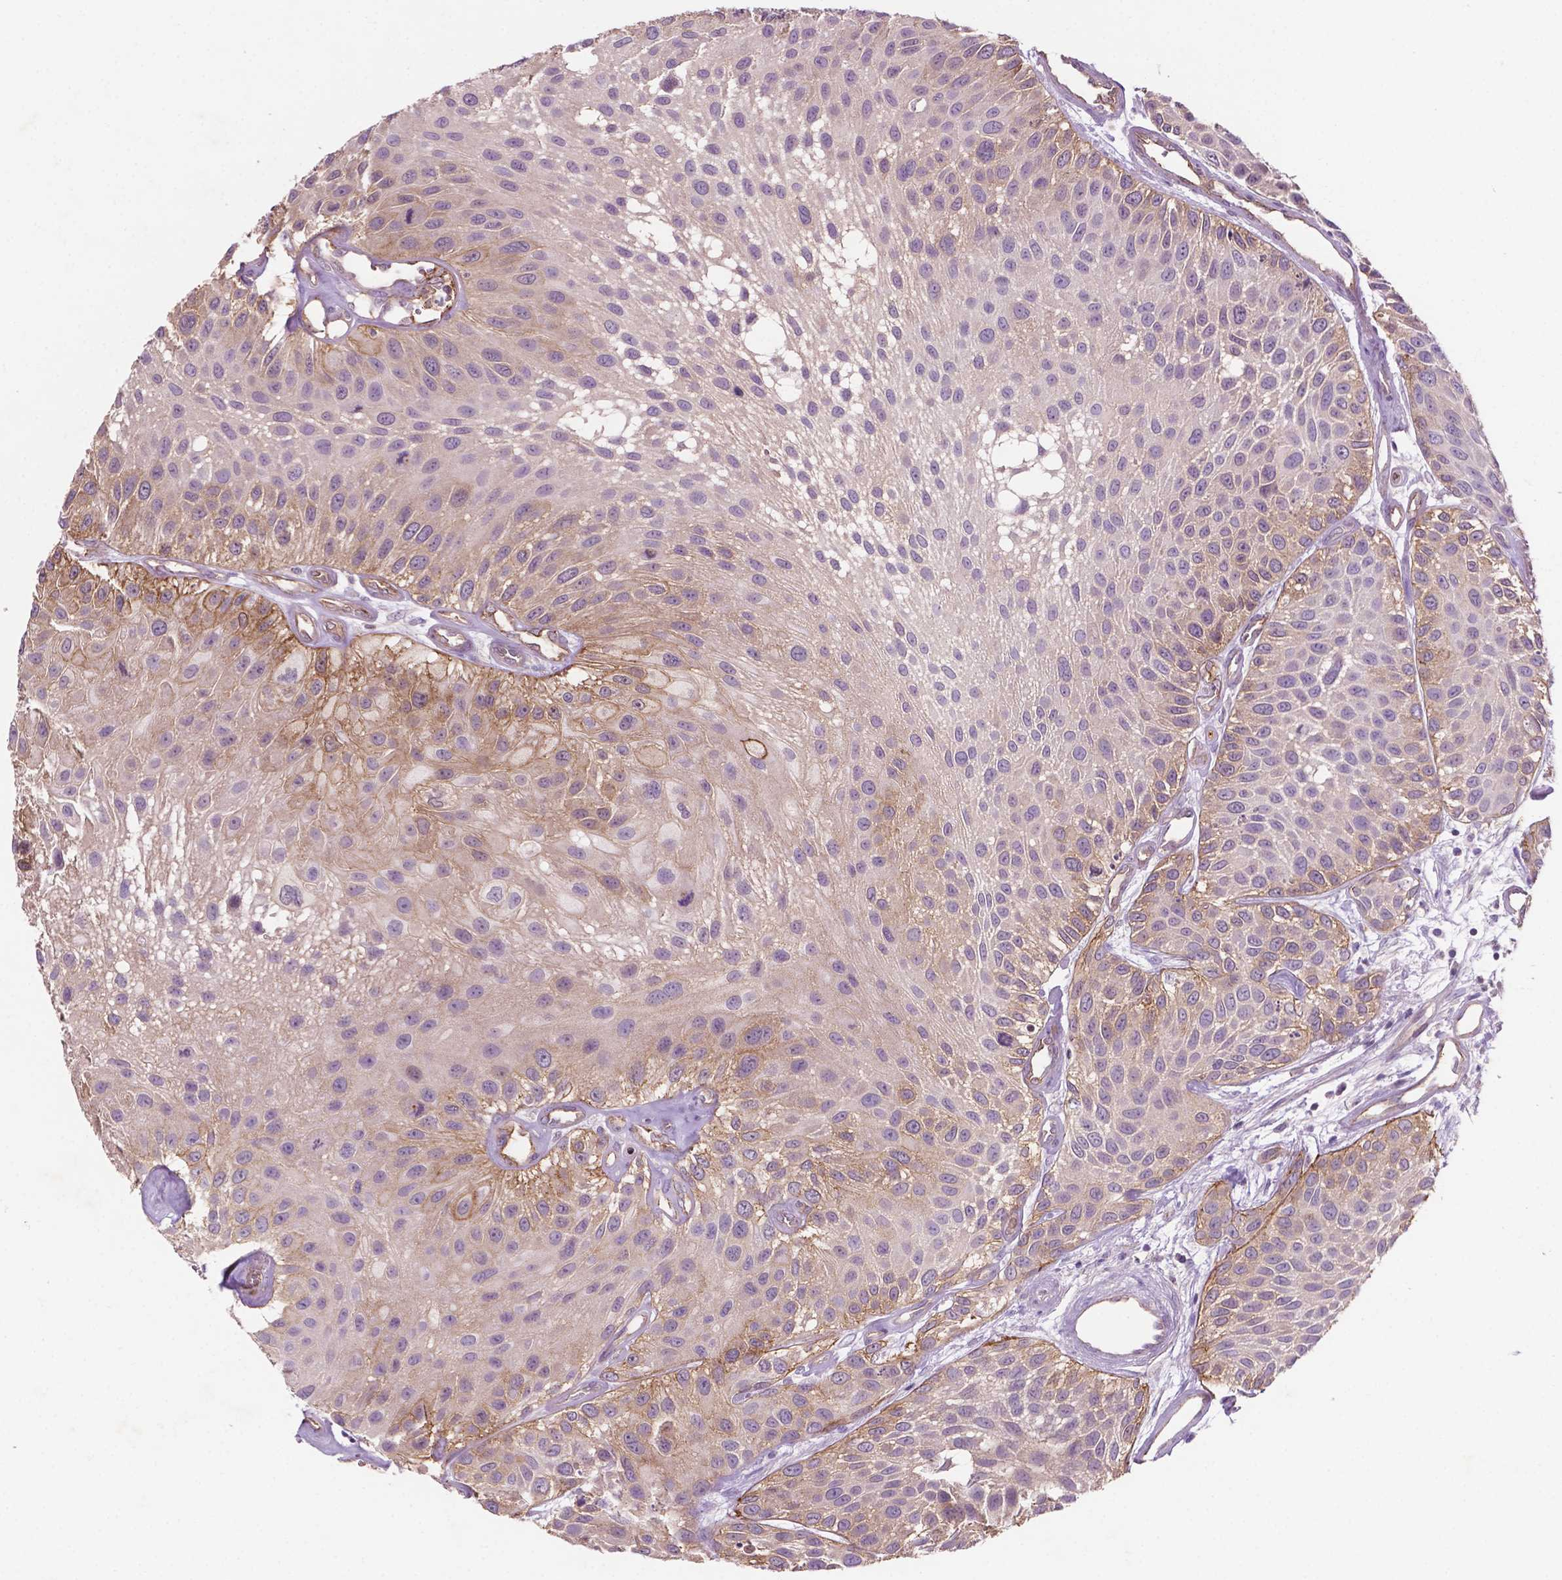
{"staining": {"intensity": "moderate", "quantity": "<25%", "location": "cytoplasmic/membranous"}, "tissue": "urothelial cancer", "cell_type": "Tumor cells", "image_type": "cancer", "snomed": [{"axis": "morphology", "description": "Urothelial carcinoma, Low grade"}, {"axis": "topography", "description": "Urinary bladder"}], "caption": "Urothelial cancer stained with a protein marker shows moderate staining in tumor cells.", "gene": "ARL5C", "patient": {"sex": "female", "age": 87}}